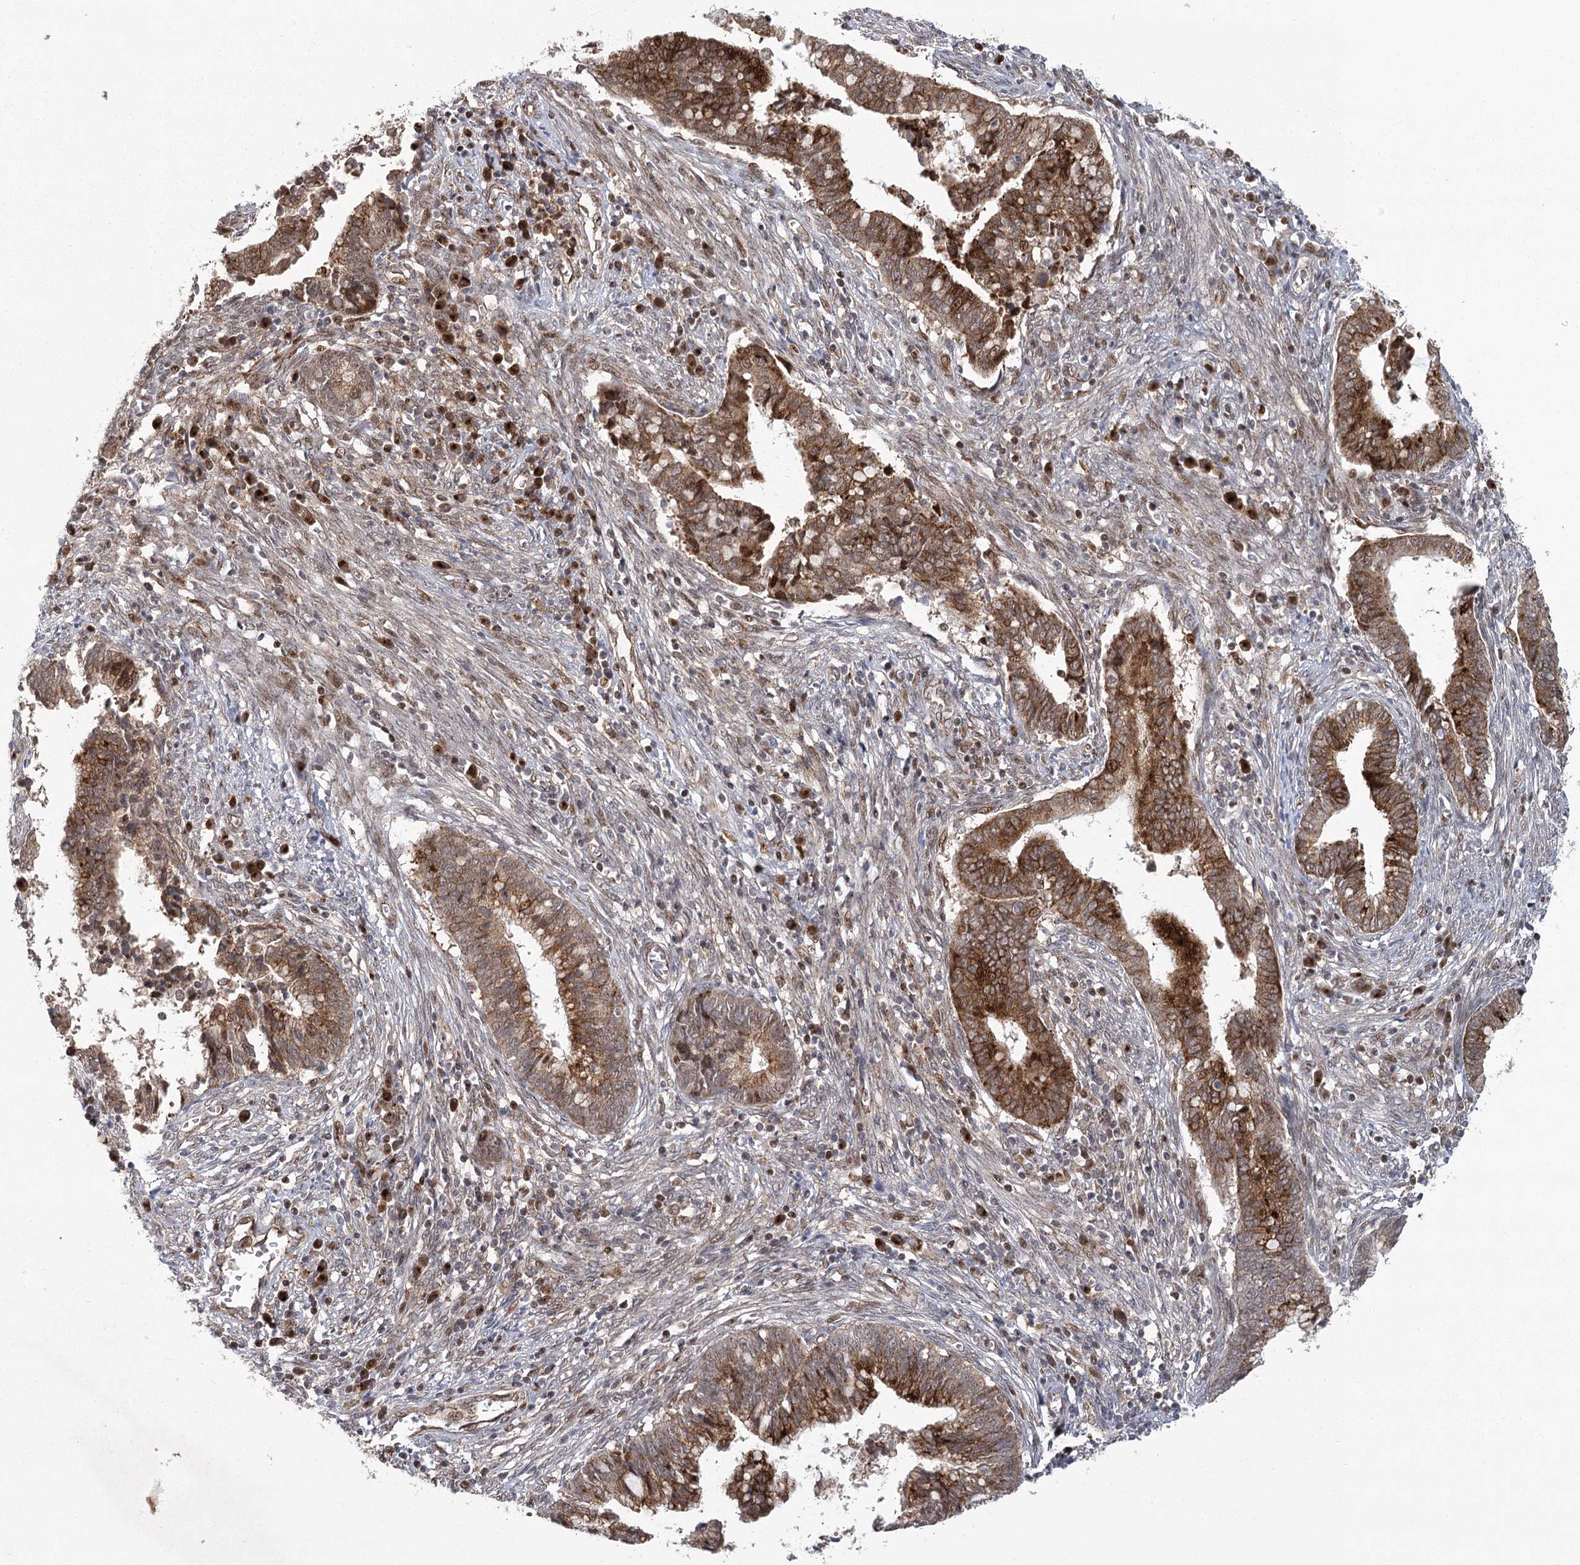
{"staining": {"intensity": "moderate", "quantity": ">75%", "location": "cytoplasmic/membranous"}, "tissue": "cervical cancer", "cell_type": "Tumor cells", "image_type": "cancer", "snomed": [{"axis": "morphology", "description": "Adenocarcinoma, NOS"}, {"axis": "topography", "description": "Cervix"}], "caption": "Immunohistochemistry (DAB (3,3'-diaminobenzidine)) staining of cervical cancer (adenocarcinoma) reveals moderate cytoplasmic/membranous protein positivity in approximately >75% of tumor cells.", "gene": "PARM1", "patient": {"sex": "female", "age": 44}}